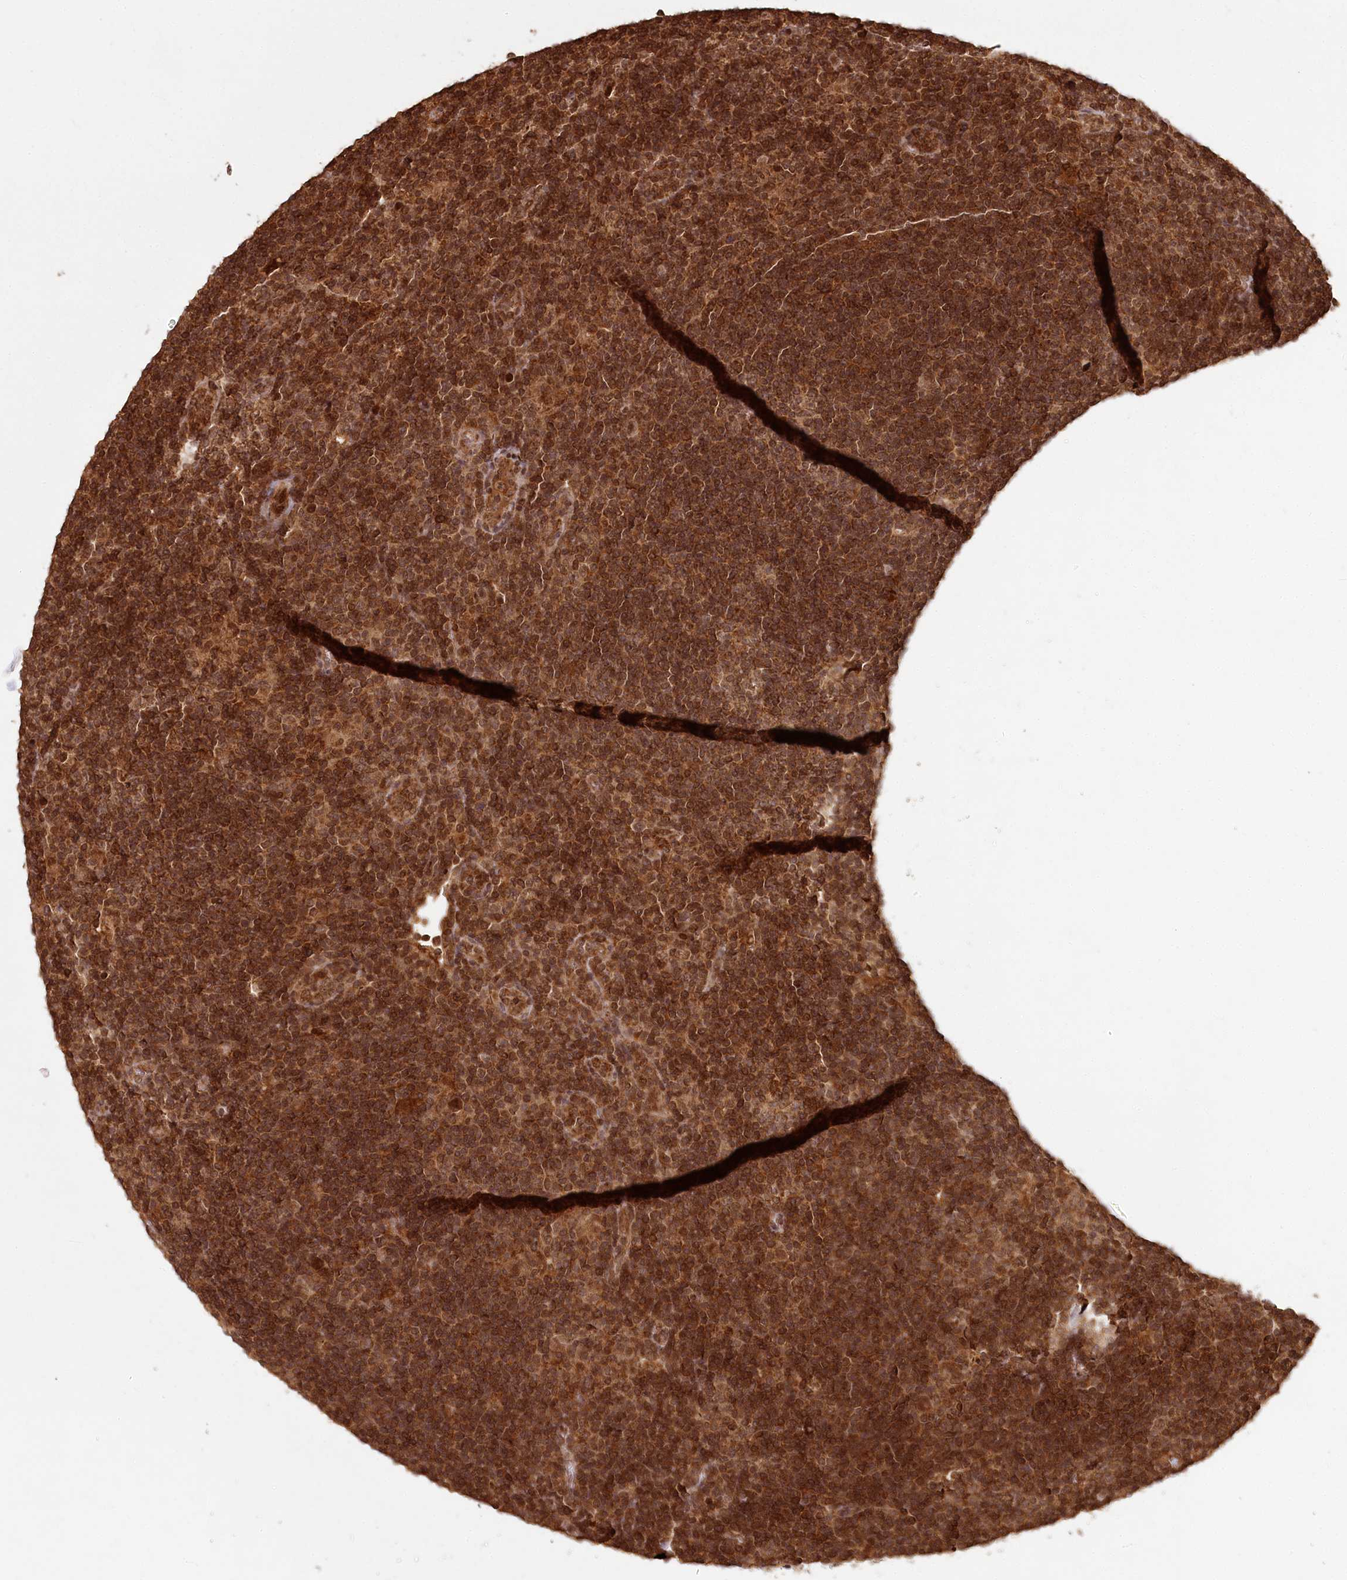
{"staining": {"intensity": "moderate", "quantity": ">75%", "location": "cytoplasmic/membranous,nuclear"}, "tissue": "lymphoma", "cell_type": "Tumor cells", "image_type": "cancer", "snomed": [{"axis": "morphology", "description": "Hodgkin's disease, NOS"}, {"axis": "topography", "description": "Lymph node"}], "caption": "Lymphoma stained with a protein marker exhibits moderate staining in tumor cells.", "gene": "MICU1", "patient": {"sex": "female", "age": 57}}